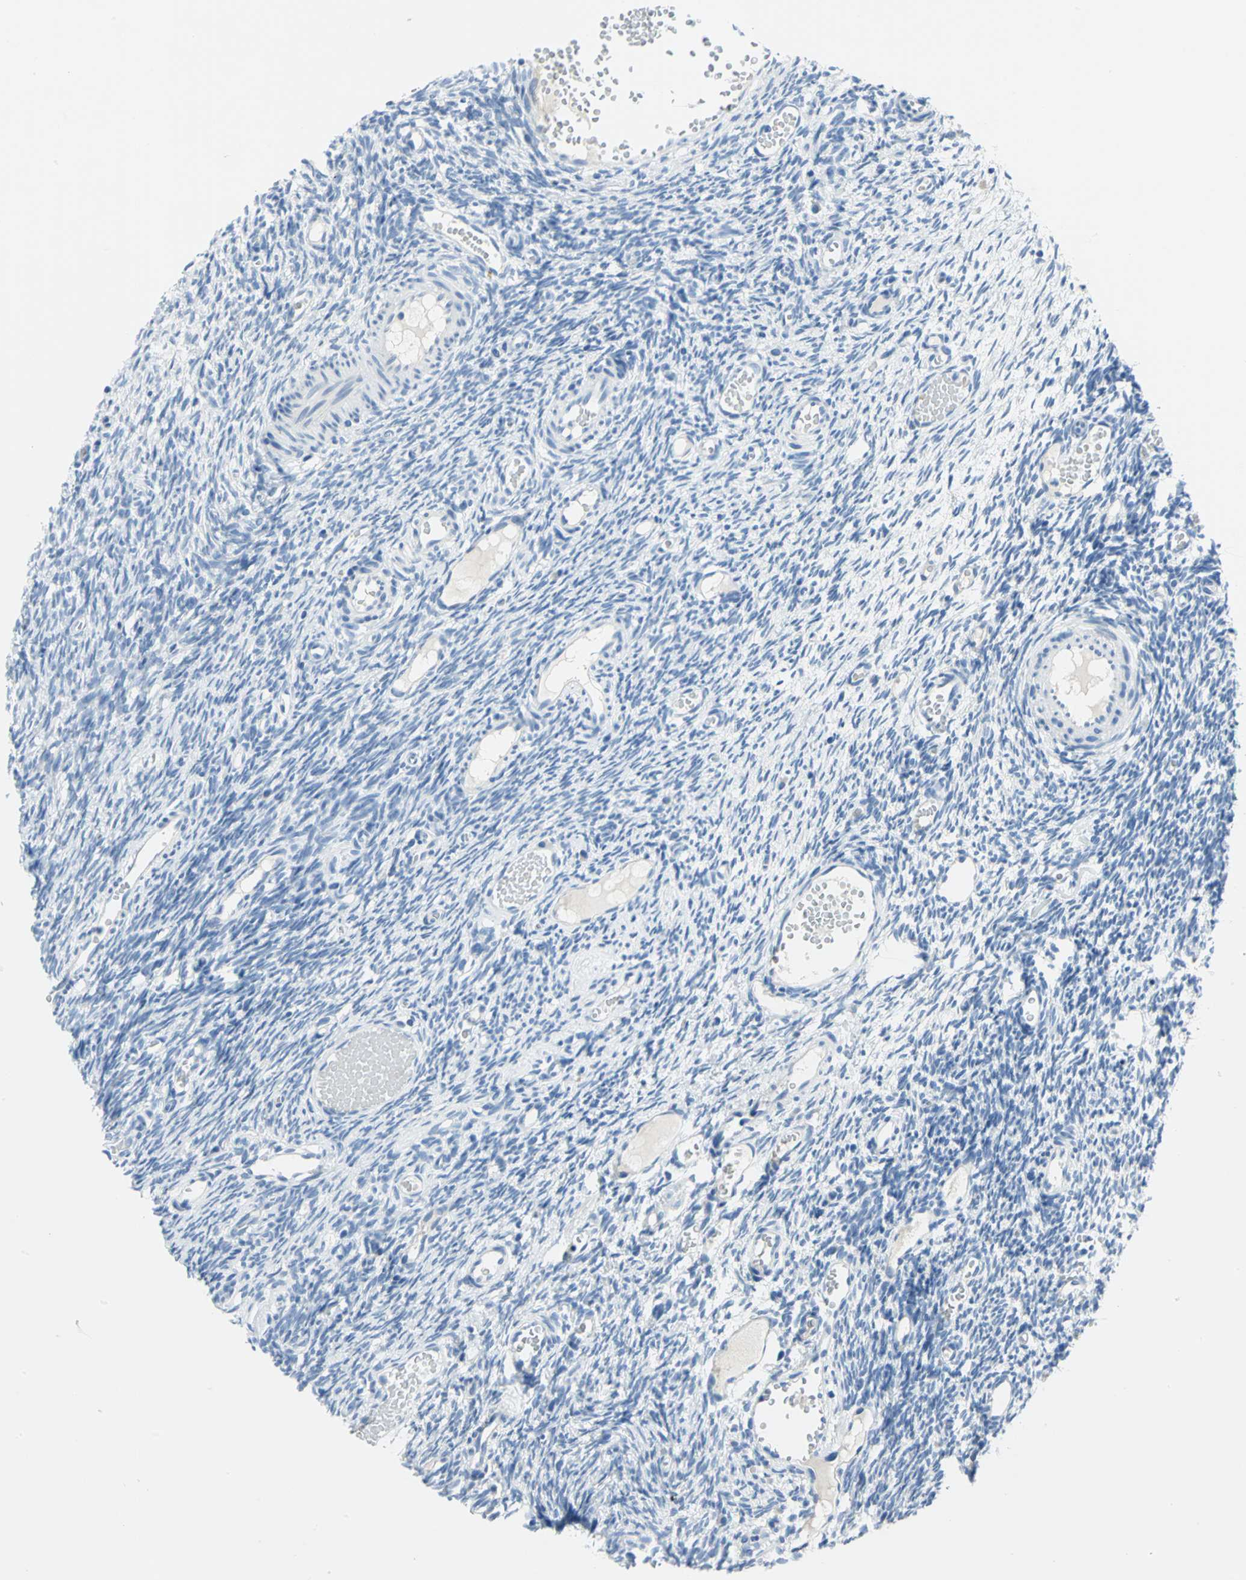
{"staining": {"intensity": "negative", "quantity": "none", "location": "none"}, "tissue": "ovary", "cell_type": "Ovarian stroma cells", "image_type": "normal", "snomed": [{"axis": "morphology", "description": "Normal tissue, NOS"}, {"axis": "topography", "description": "Ovary"}], "caption": "Immunohistochemical staining of benign human ovary demonstrates no significant expression in ovarian stroma cells.", "gene": "PKLR", "patient": {"sex": "female", "age": 35}}